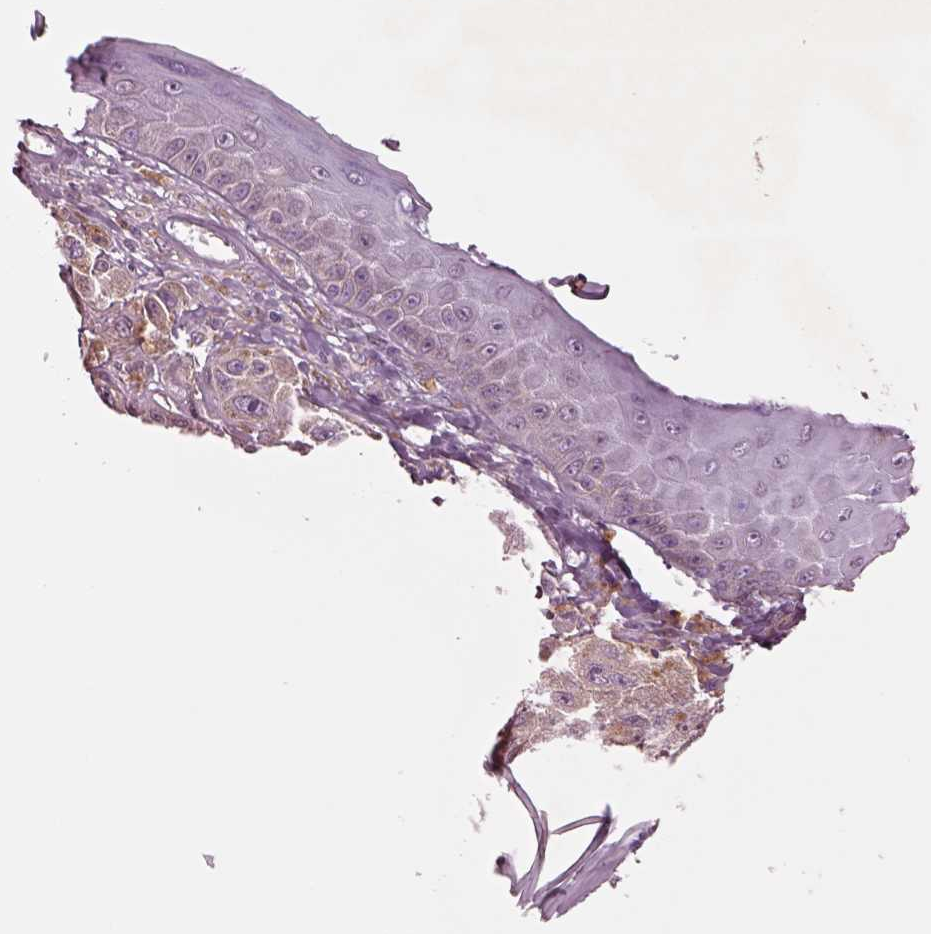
{"staining": {"intensity": "weak", "quantity": ">75%", "location": "cytoplasmic/membranous"}, "tissue": "melanoma", "cell_type": "Tumor cells", "image_type": "cancer", "snomed": [{"axis": "morphology", "description": "Malignant melanoma, NOS"}, {"axis": "topography", "description": "Skin"}], "caption": "Immunohistochemical staining of melanoma exhibits low levels of weak cytoplasmic/membranous protein positivity in approximately >75% of tumor cells. Using DAB (3,3'-diaminobenzidine) (brown) and hematoxylin (blue) stains, captured at high magnification using brightfield microscopy.", "gene": "SEC23A", "patient": {"sex": "male", "age": 67}}